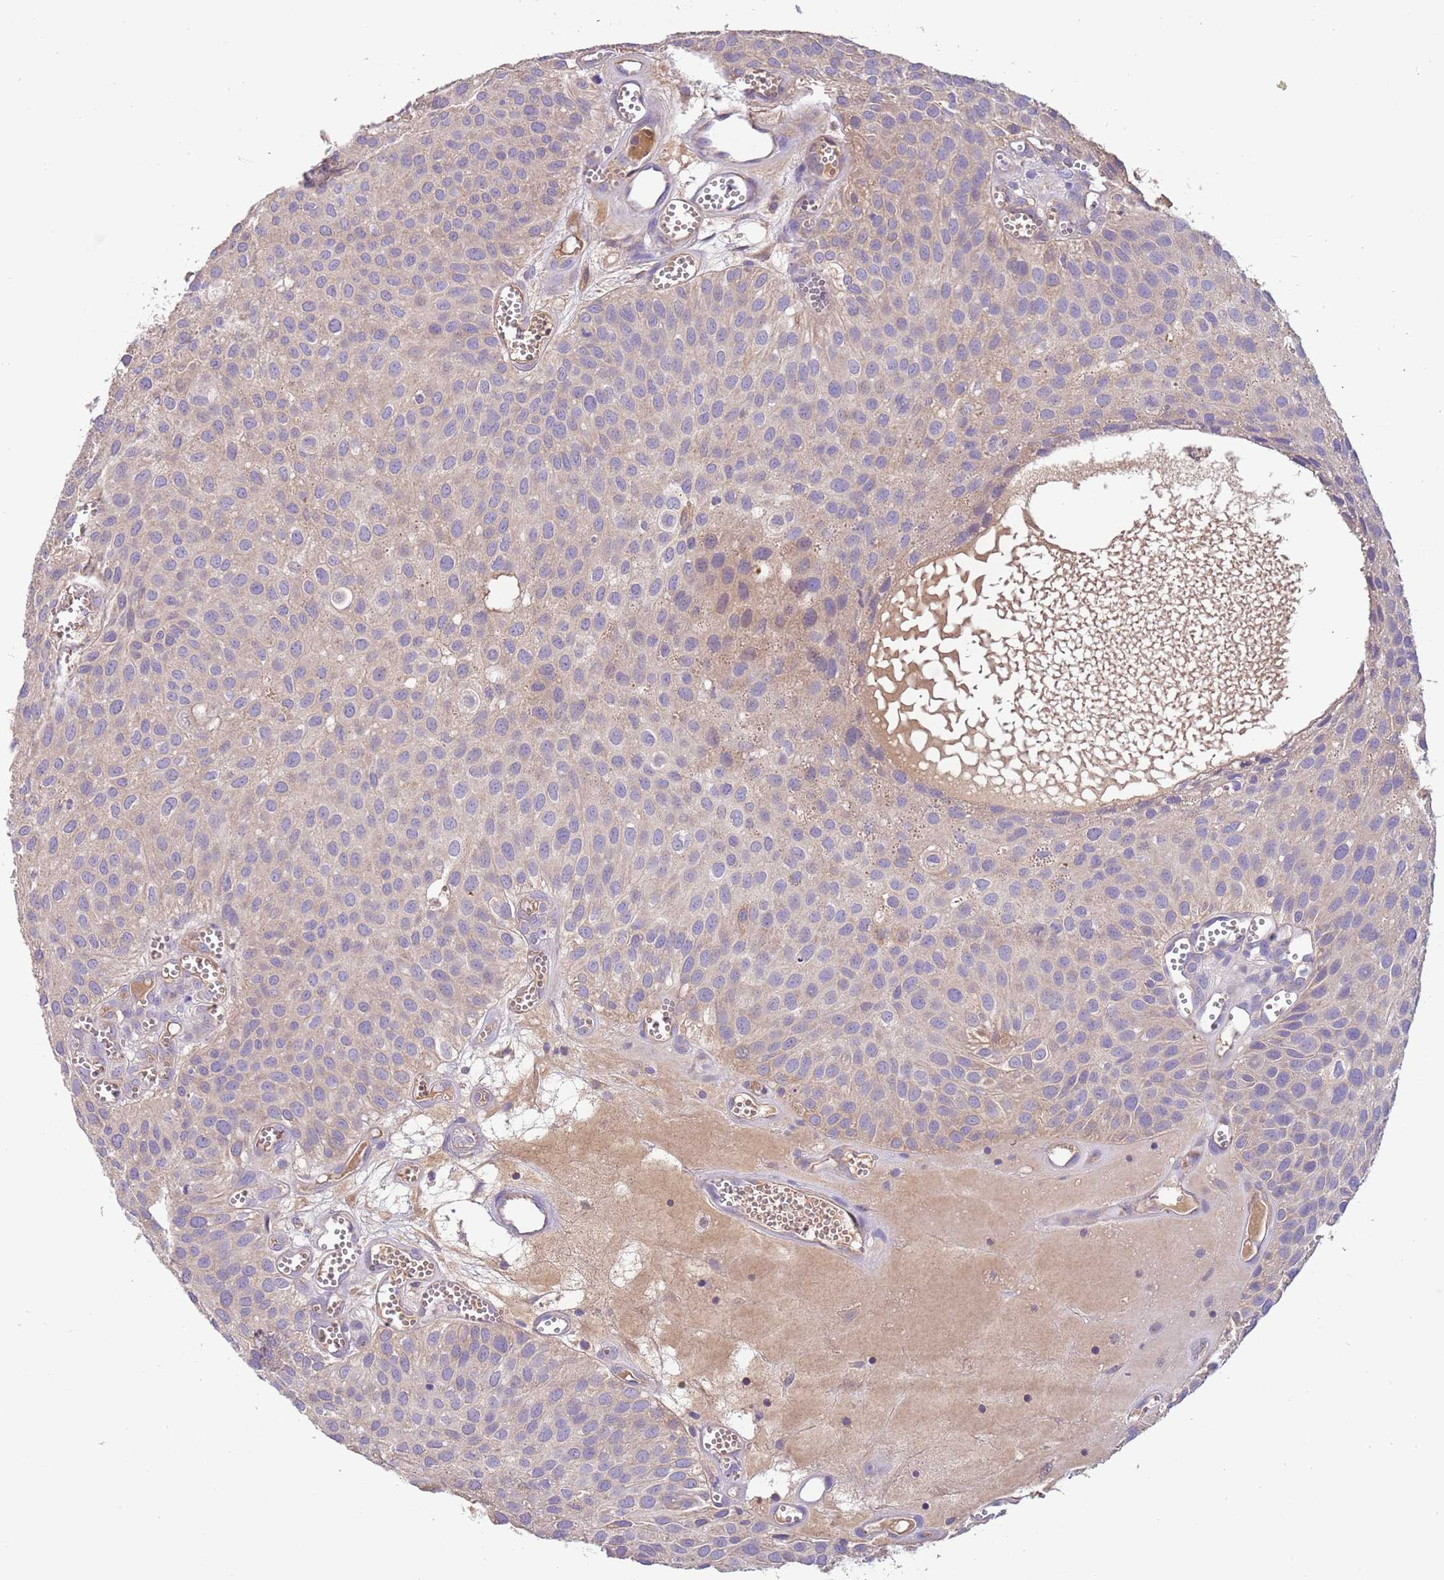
{"staining": {"intensity": "negative", "quantity": "none", "location": "none"}, "tissue": "urothelial cancer", "cell_type": "Tumor cells", "image_type": "cancer", "snomed": [{"axis": "morphology", "description": "Urothelial carcinoma, Low grade"}, {"axis": "topography", "description": "Urinary bladder"}], "caption": "IHC image of human urothelial cancer stained for a protein (brown), which displays no positivity in tumor cells.", "gene": "TRMO", "patient": {"sex": "male", "age": 88}}